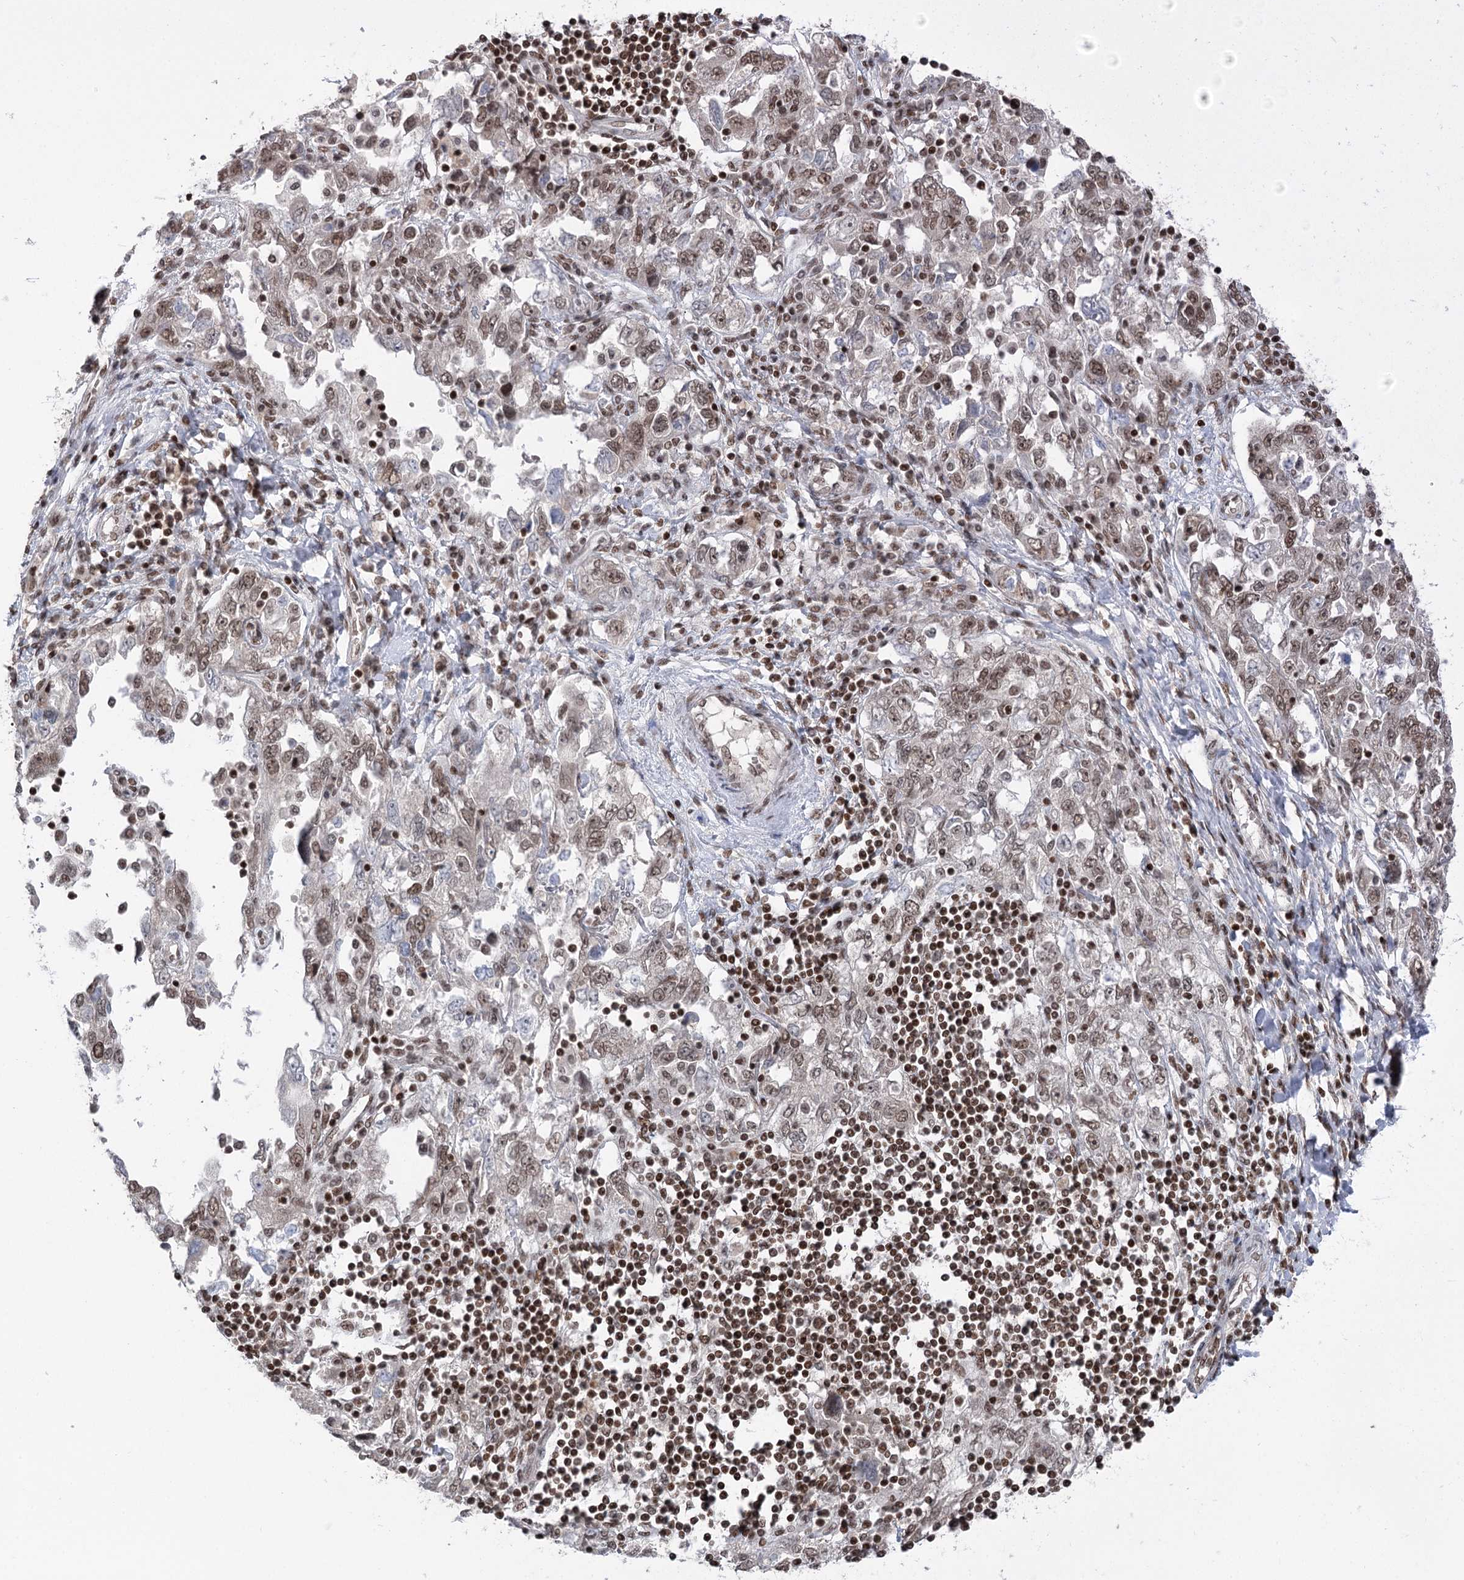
{"staining": {"intensity": "moderate", "quantity": ">75%", "location": "nuclear"}, "tissue": "ovarian cancer", "cell_type": "Tumor cells", "image_type": "cancer", "snomed": [{"axis": "morphology", "description": "Carcinoma, NOS"}, {"axis": "morphology", "description": "Cystadenocarcinoma, serous, NOS"}, {"axis": "topography", "description": "Ovary"}], "caption": "There is medium levels of moderate nuclear expression in tumor cells of ovarian cancer (carcinoma), as demonstrated by immunohistochemical staining (brown color).", "gene": "CGGBP1", "patient": {"sex": "female", "age": 69}}